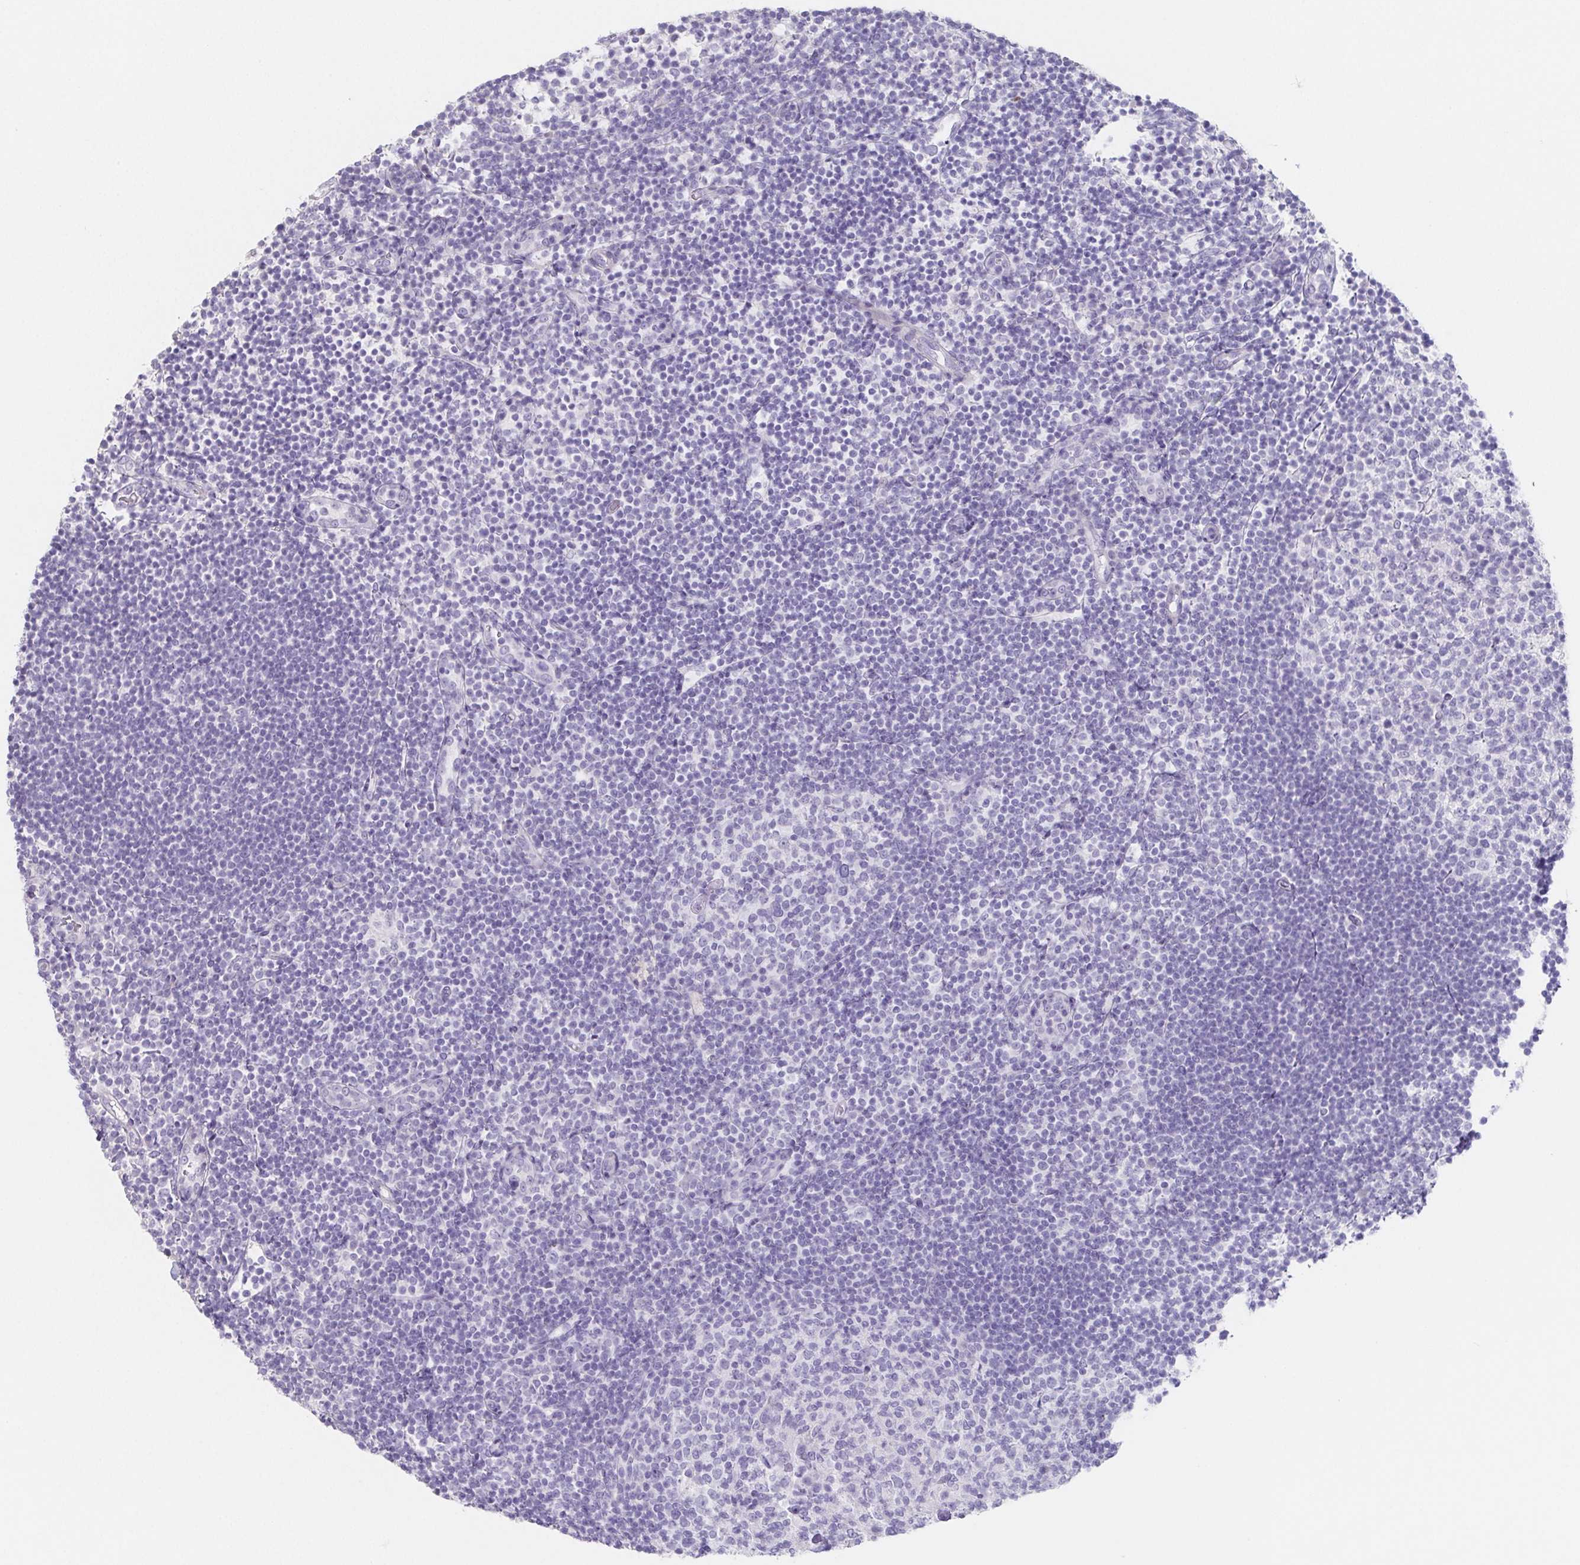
{"staining": {"intensity": "negative", "quantity": "none", "location": "none"}, "tissue": "tonsil", "cell_type": "Germinal center cells", "image_type": "normal", "snomed": [{"axis": "morphology", "description": "Normal tissue, NOS"}, {"axis": "topography", "description": "Tonsil"}], "caption": "The IHC photomicrograph has no significant expression in germinal center cells of tonsil. Brightfield microscopy of IHC stained with DAB (3,3'-diaminobenzidine) (brown) and hematoxylin (blue), captured at high magnification.", "gene": "HDGFL1", "patient": {"sex": "female", "age": 10}}